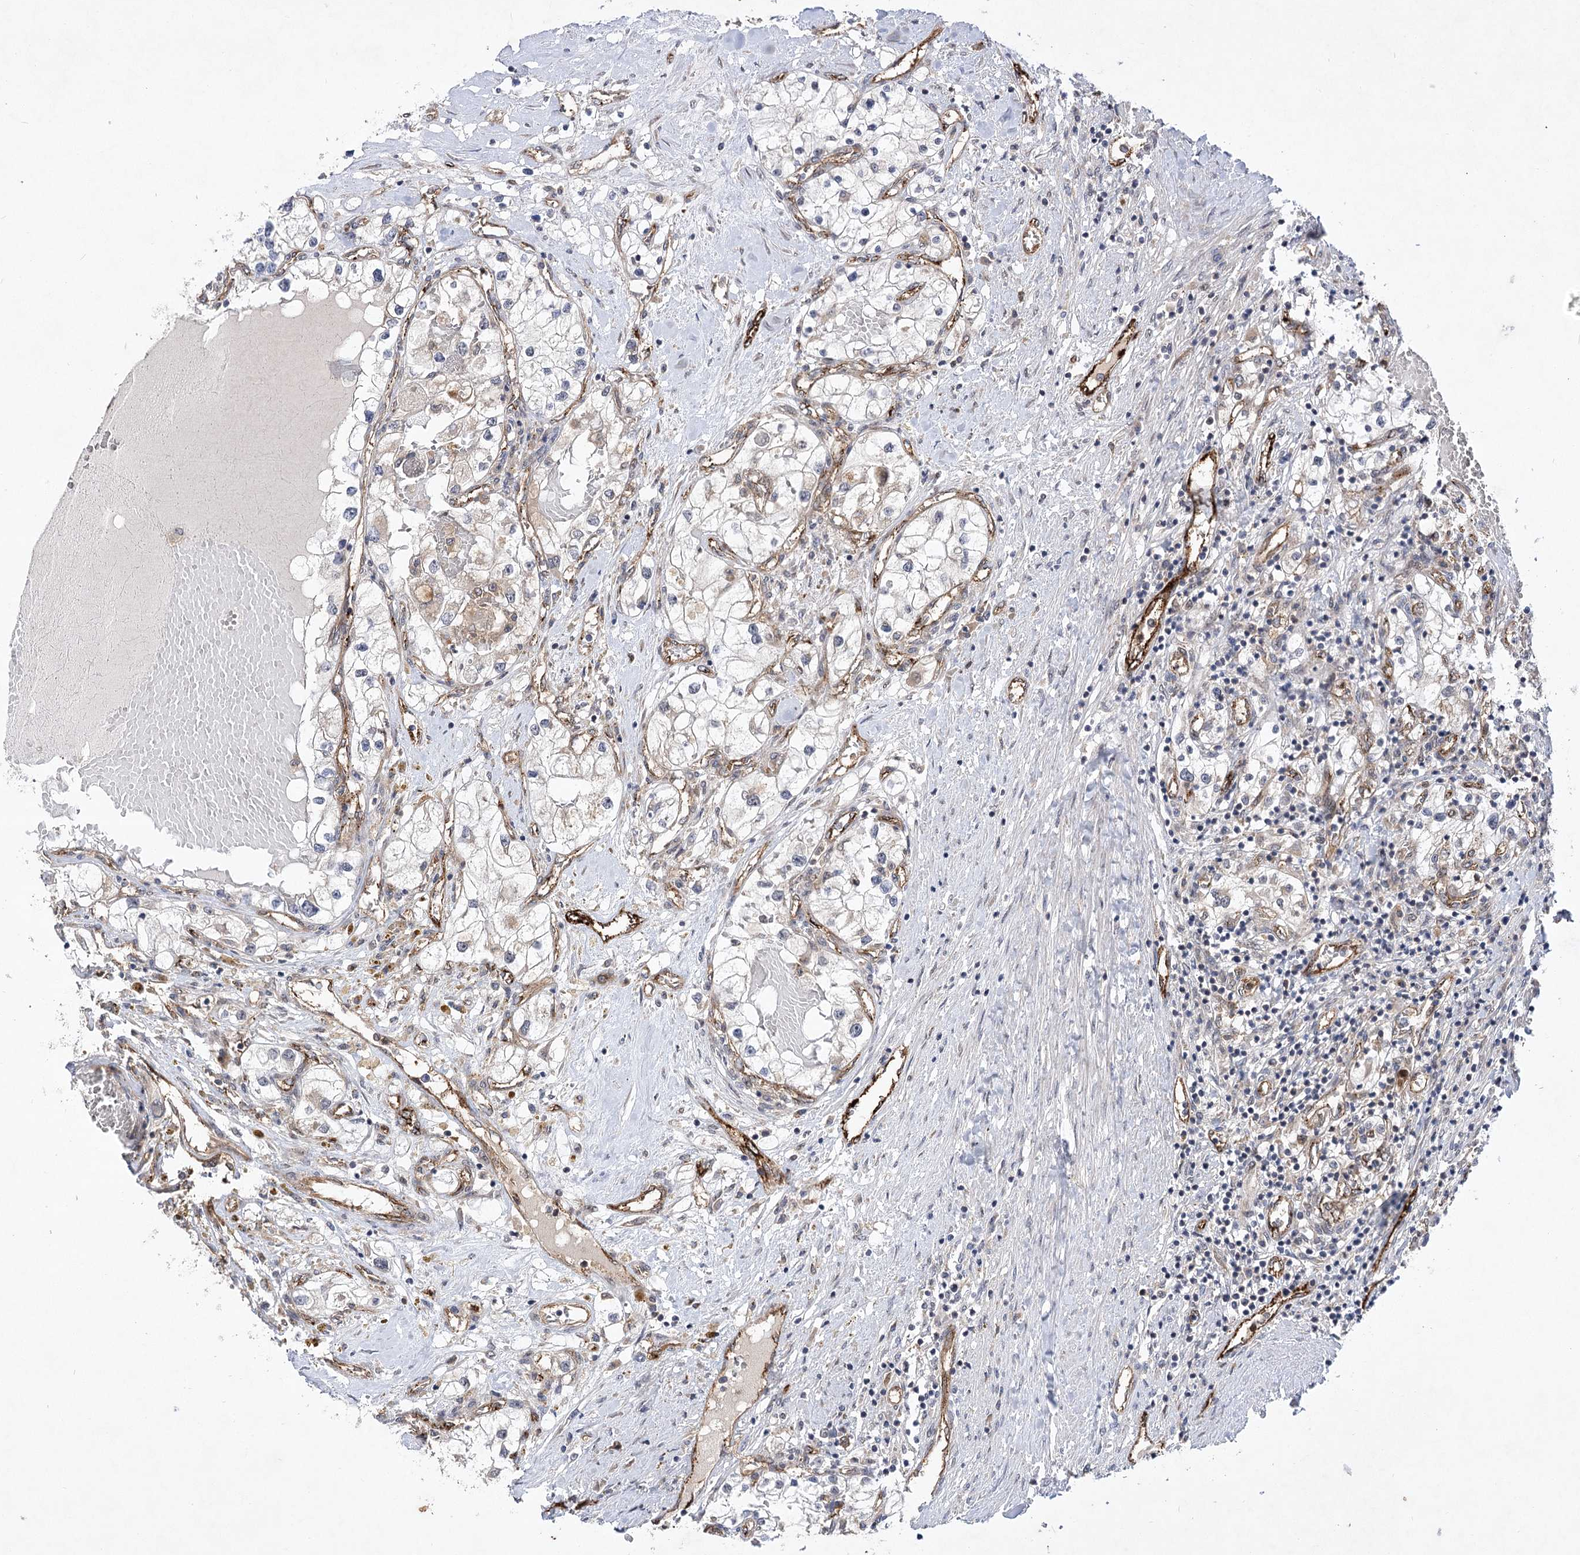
{"staining": {"intensity": "negative", "quantity": "none", "location": "none"}, "tissue": "renal cancer", "cell_type": "Tumor cells", "image_type": "cancer", "snomed": [{"axis": "morphology", "description": "Normal tissue, NOS"}, {"axis": "morphology", "description": "Adenocarcinoma, NOS"}, {"axis": "topography", "description": "Kidney"}], "caption": "Renal cancer stained for a protein using IHC shows no positivity tumor cells.", "gene": "ARHGAP31", "patient": {"sex": "male", "age": 68}}